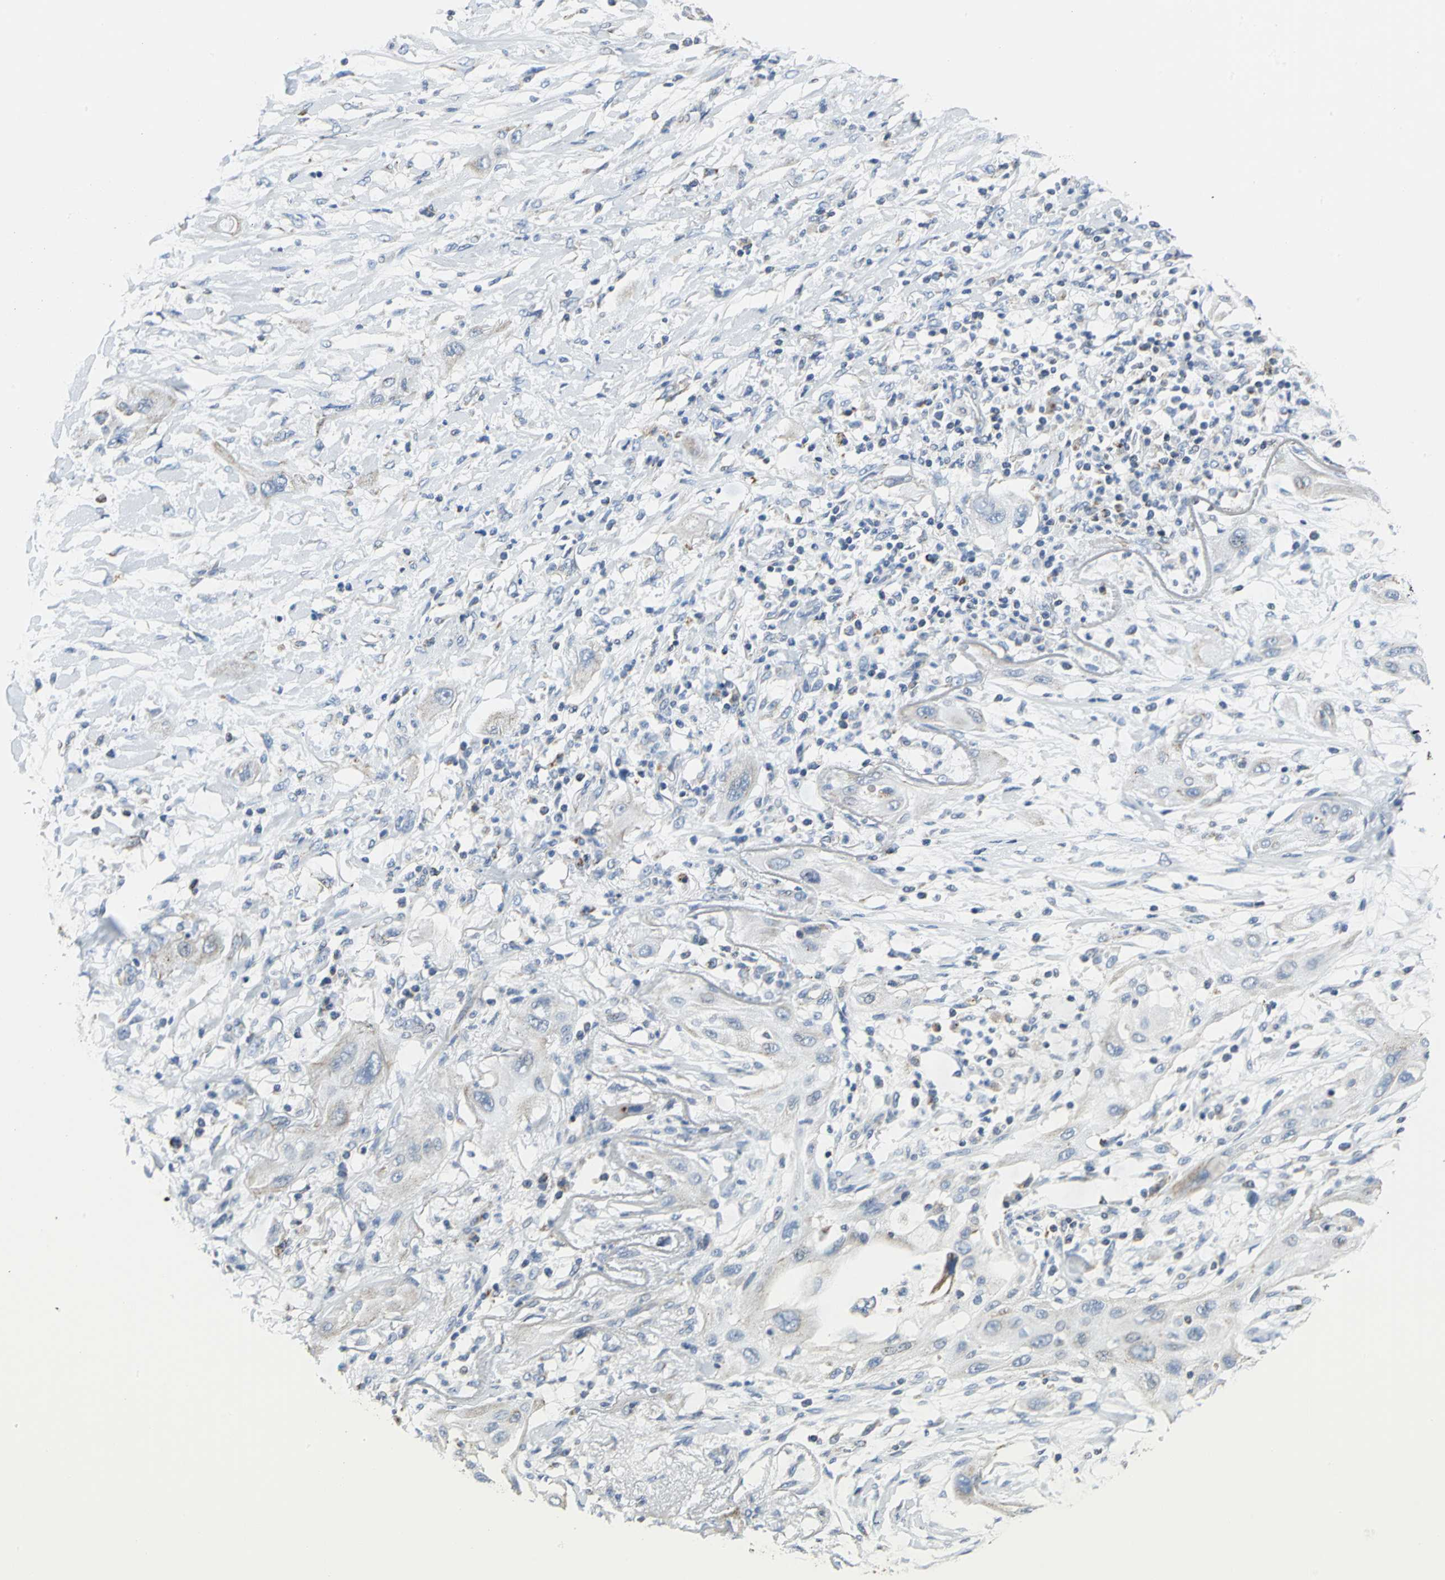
{"staining": {"intensity": "negative", "quantity": "none", "location": "none"}, "tissue": "lung cancer", "cell_type": "Tumor cells", "image_type": "cancer", "snomed": [{"axis": "morphology", "description": "Squamous cell carcinoma, NOS"}, {"axis": "topography", "description": "Lung"}], "caption": "A photomicrograph of human lung squamous cell carcinoma is negative for staining in tumor cells.", "gene": "NTRK1", "patient": {"sex": "female", "age": 47}}